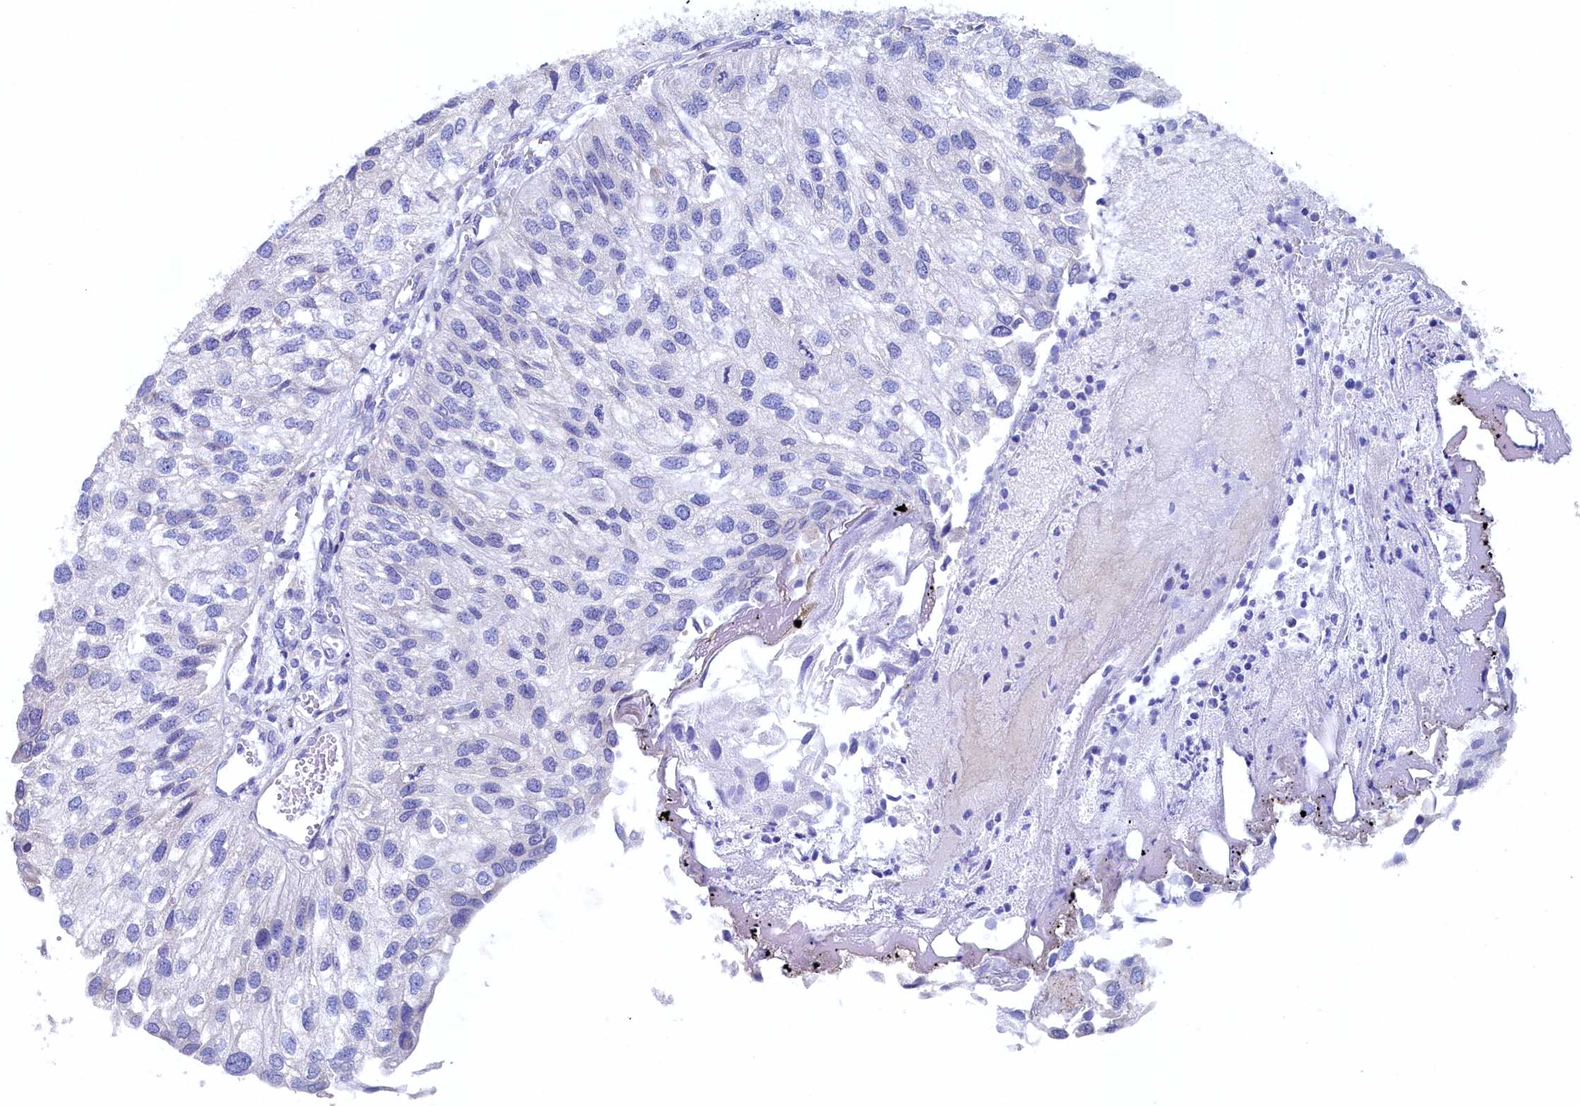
{"staining": {"intensity": "negative", "quantity": "none", "location": "none"}, "tissue": "urothelial cancer", "cell_type": "Tumor cells", "image_type": "cancer", "snomed": [{"axis": "morphology", "description": "Urothelial carcinoma, Low grade"}, {"axis": "topography", "description": "Urinary bladder"}], "caption": "Urothelial cancer was stained to show a protein in brown. There is no significant expression in tumor cells. (Immunohistochemistry, brightfield microscopy, high magnification).", "gene": "CBLIF", "patient": {"sex": "female", "age": 89}}